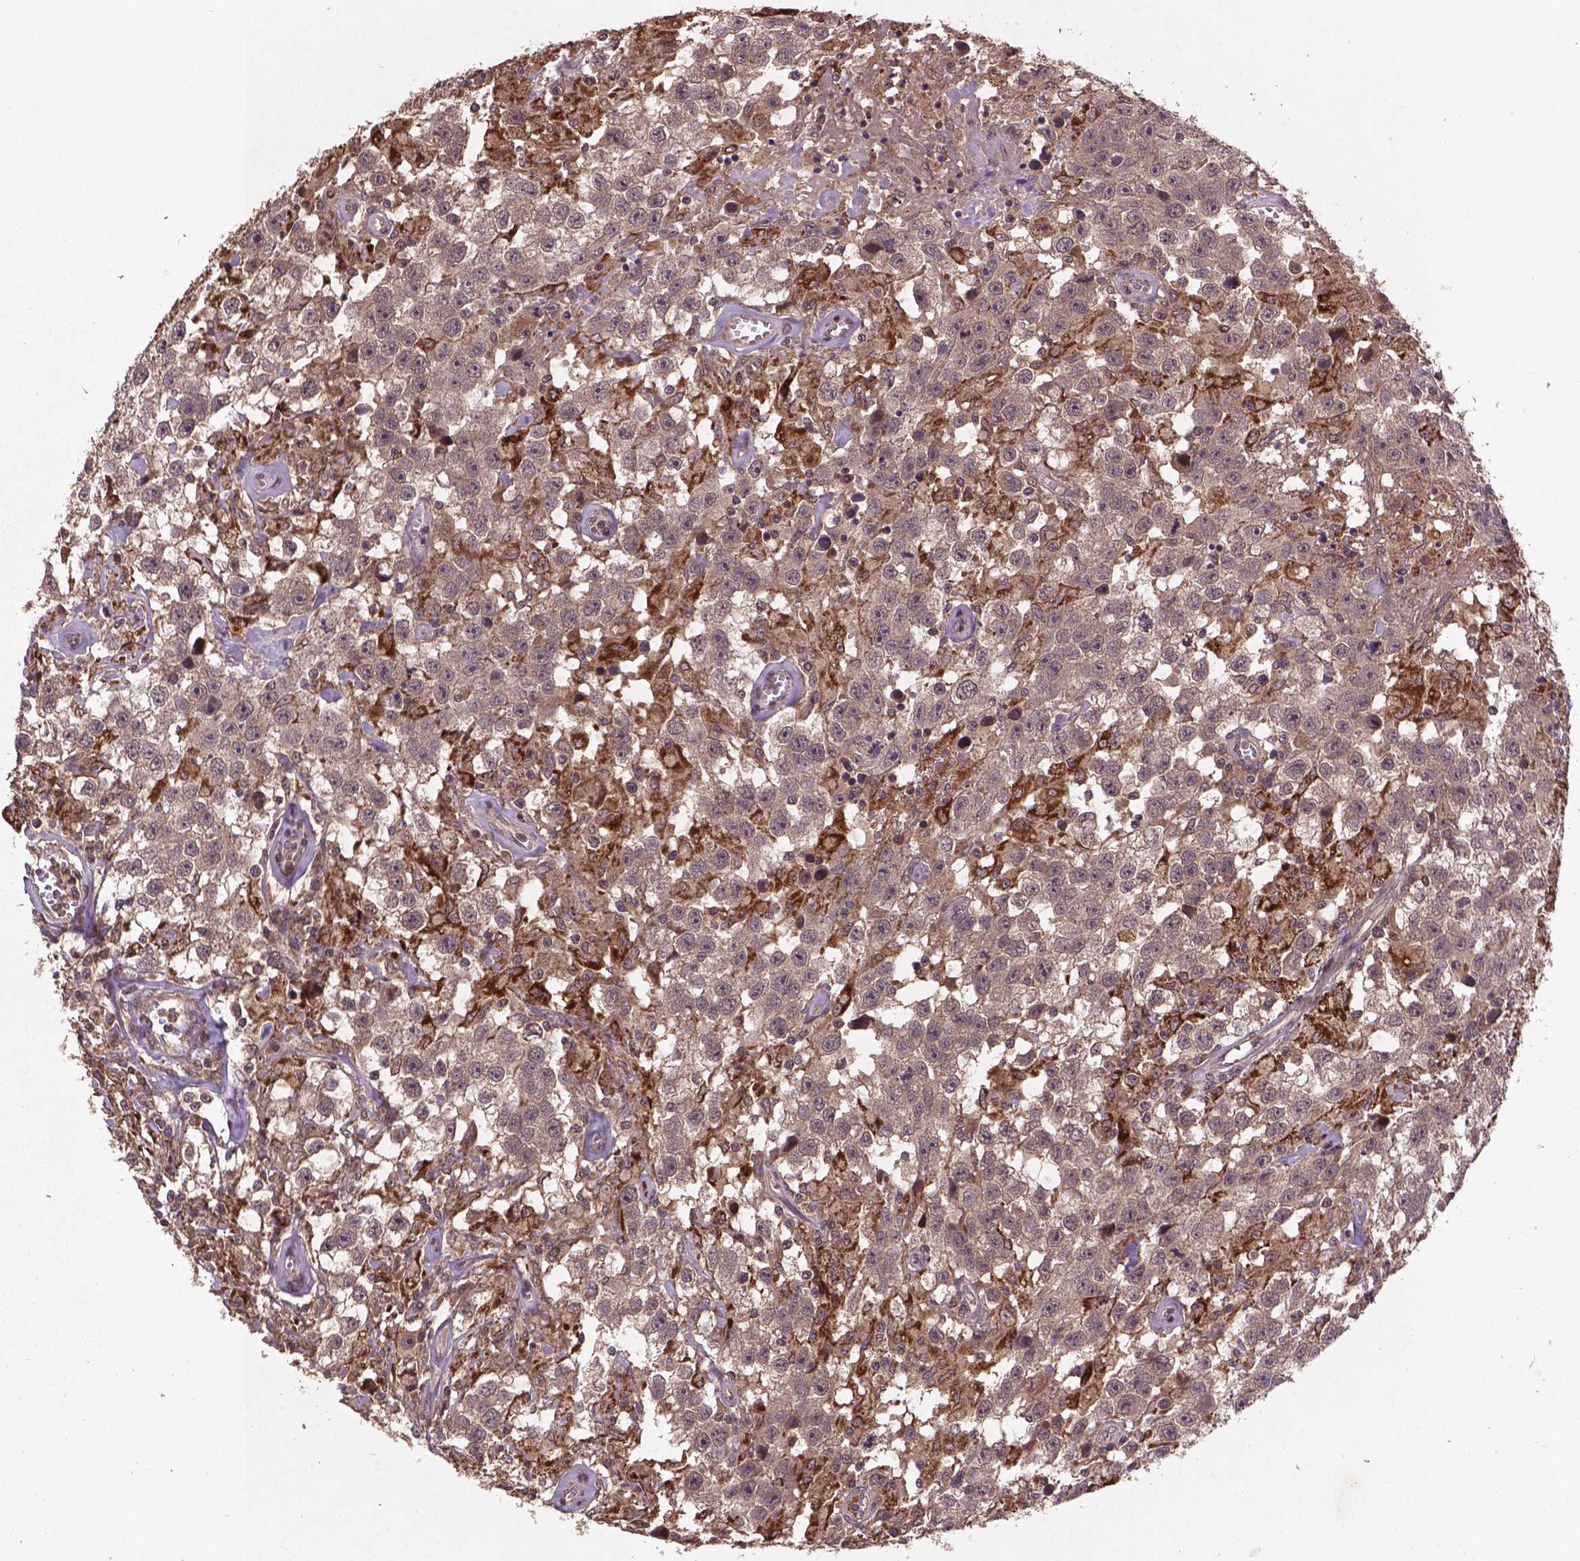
{"staining": {"intensity": "weak", "quantity": ">75%", "location": "cytoplasmic/membranous"}, "tissue": "testis cancer", "cell_type": "Tumor cells", "image_type": "cancer", "snomed": [{"axis": "morphology", "description": "Seminoma, NOS"}, {"axis": "topography", "description": "Testis"}], "caption": "Human testis cancer stained for a protein (brown) demonstrates weak cytoplasmic/membranous positive staining in approximately >75% of tumor cells.", "gene": "NIPAL2", "patient": {"sex": "male", "age": 43}}